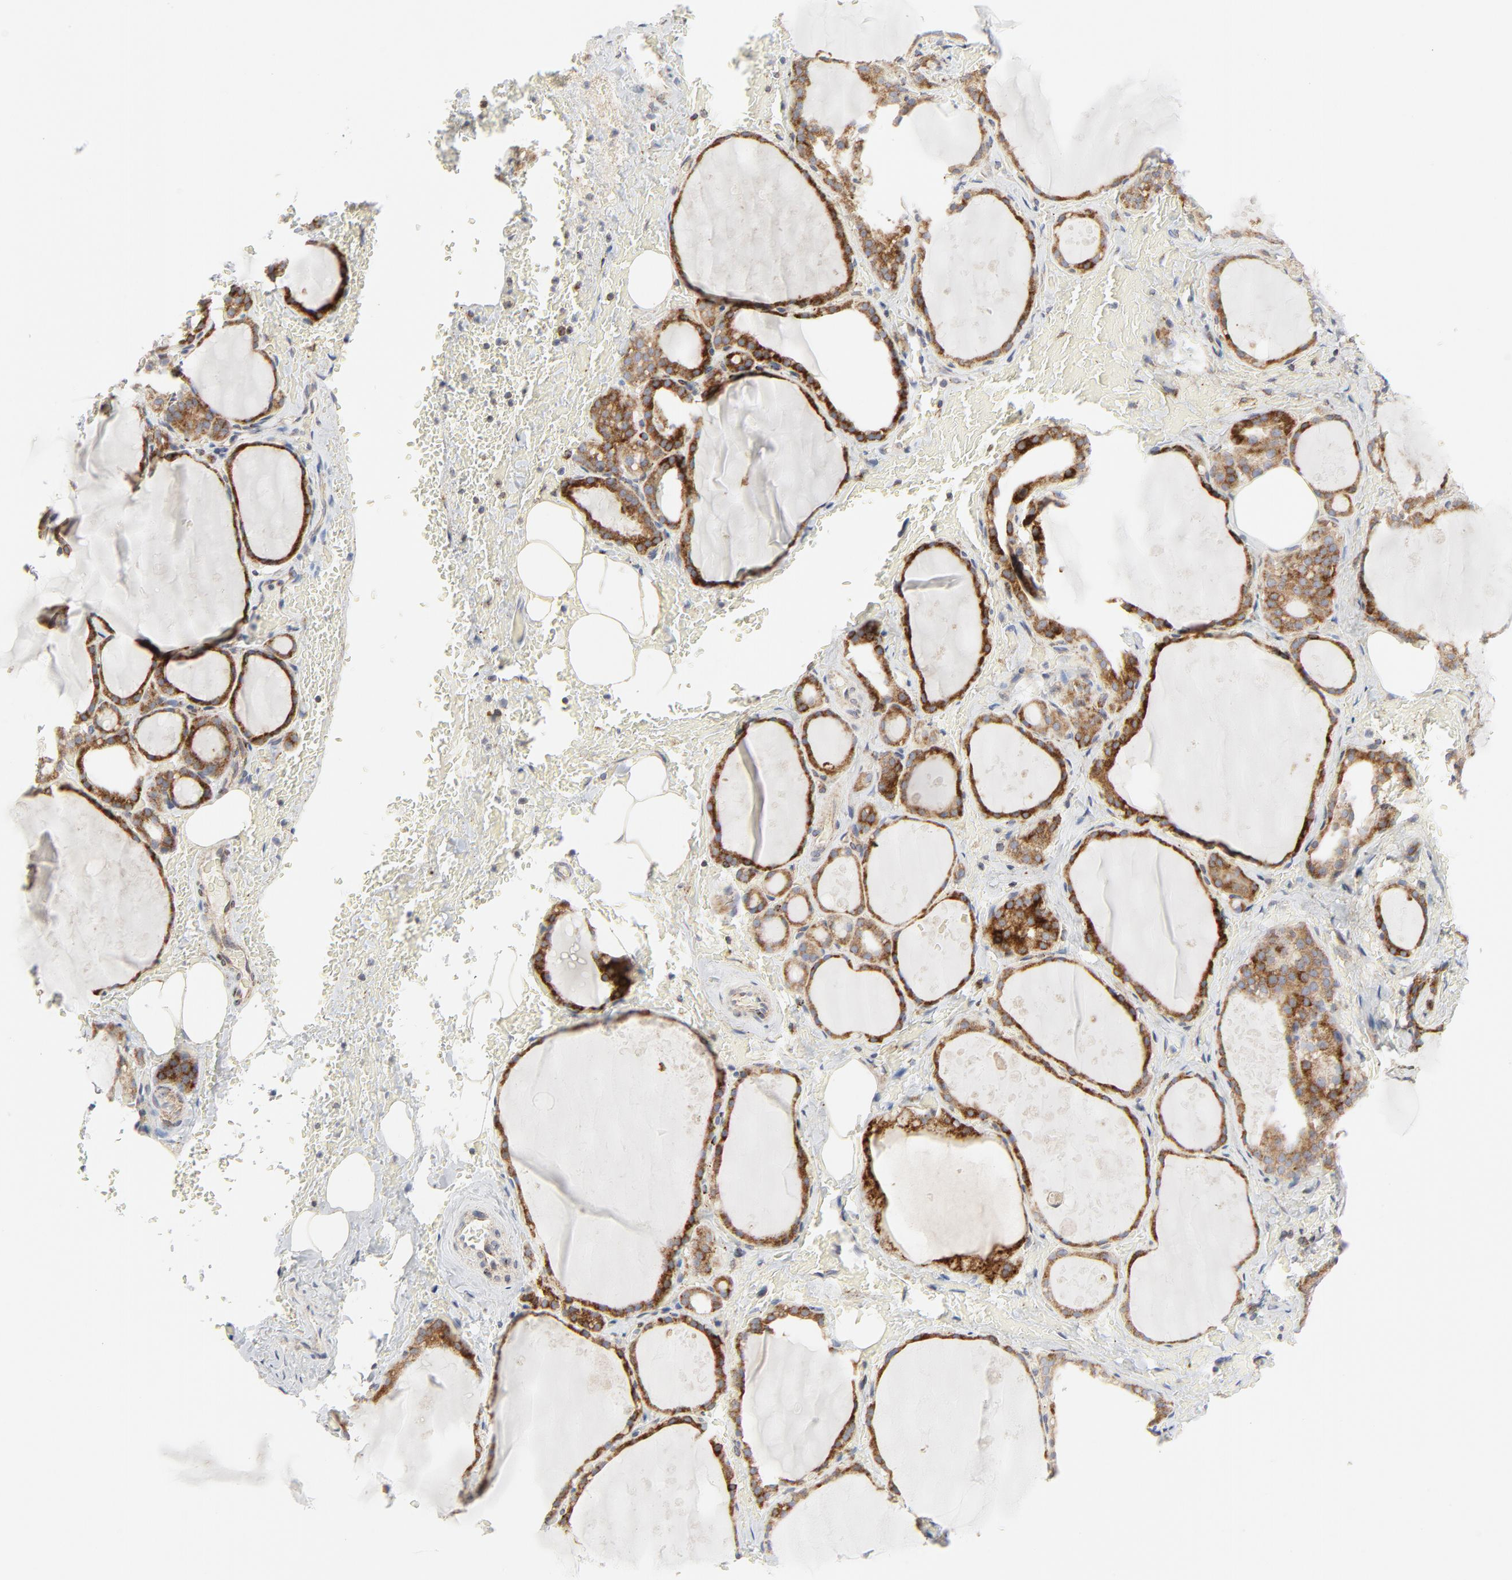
{"staining": {"intensity": "strong", "quantity": ">75%", "location": "cytoplasmic/membranous"}, "tissue": "thyroid gland", "cell_type": "Glandular cells", "image_type": "normal", "snomed": [{"axis": "morphology", "description": "Normal tissue, NOS"}, {"axis": "topography", "description": "Thyroid gland"}], "caption": "IHC photomicrograph of normal human thyroid gland stained for a protein (brown), which displays high levels of strong cytoplasmic/membranous staining in about >75% of glandular cells.", "gene": "LRP6", "patient": {"sex": "male", "age": 61}}